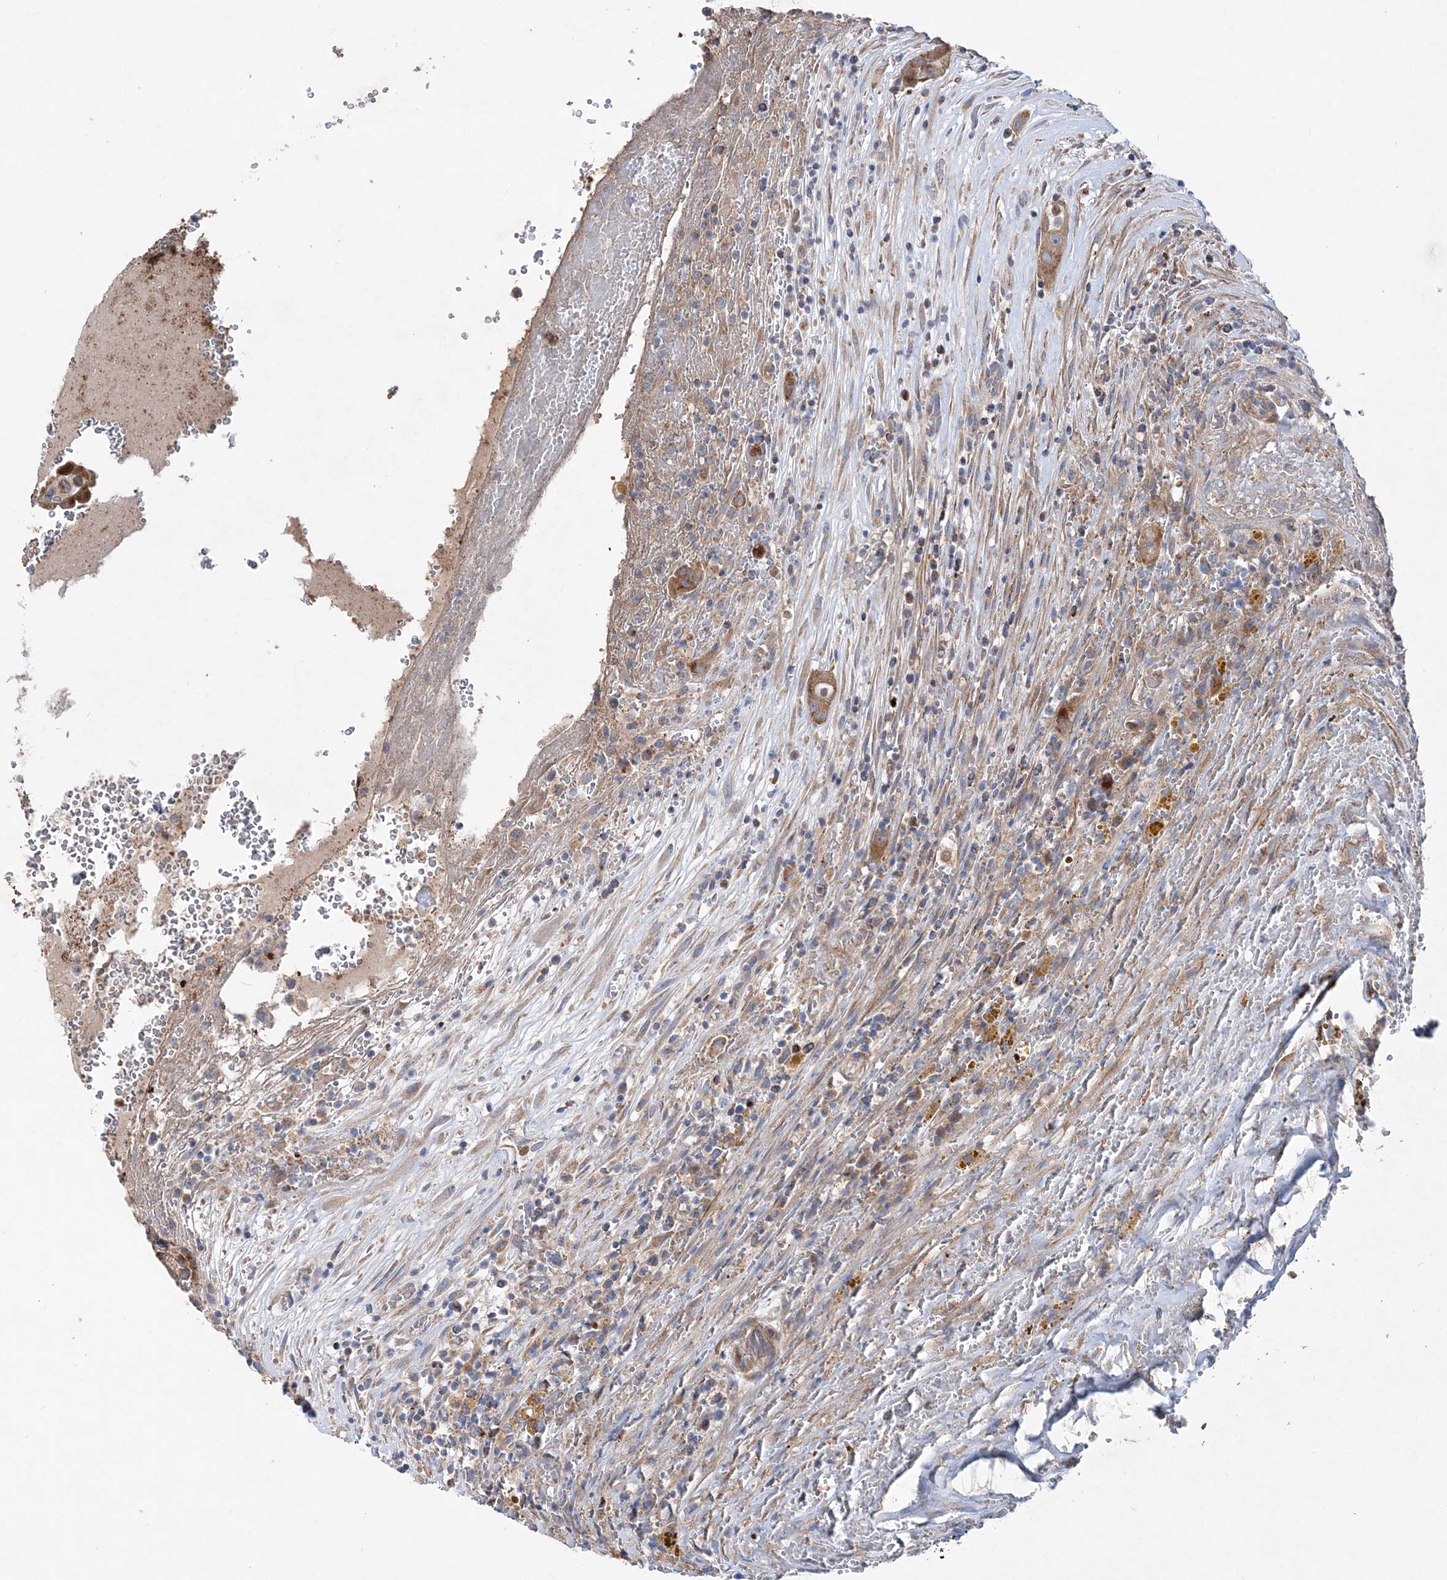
{"staining": {"intensity": "moderate", "quantity": ">75%", "location": "cytoplasmic/membranous"}, "tissue": "thyroid cancer", "cell_type": "Tumor cells", "image_type": "cancer", "snomed": [{"axis": "morphology", "description": "Papillary adenocarcinoma, NOS"}, {"axis": "topography", "description": "Thyroid gland"}], "caption": "Immunohistochemistry histopathology image of neoplastic tissue: human papillary adenocarcinoma (thyroid) stained using immunohistochemistry displays medium levels of moderate protein expression localized specifically in the cytoplasmic/membranous of tumor cells, appearing as a cytoplasmic/membranous brown color.", "gene": "NGLY1", "patient": {"sex": "male", "age": 77}}